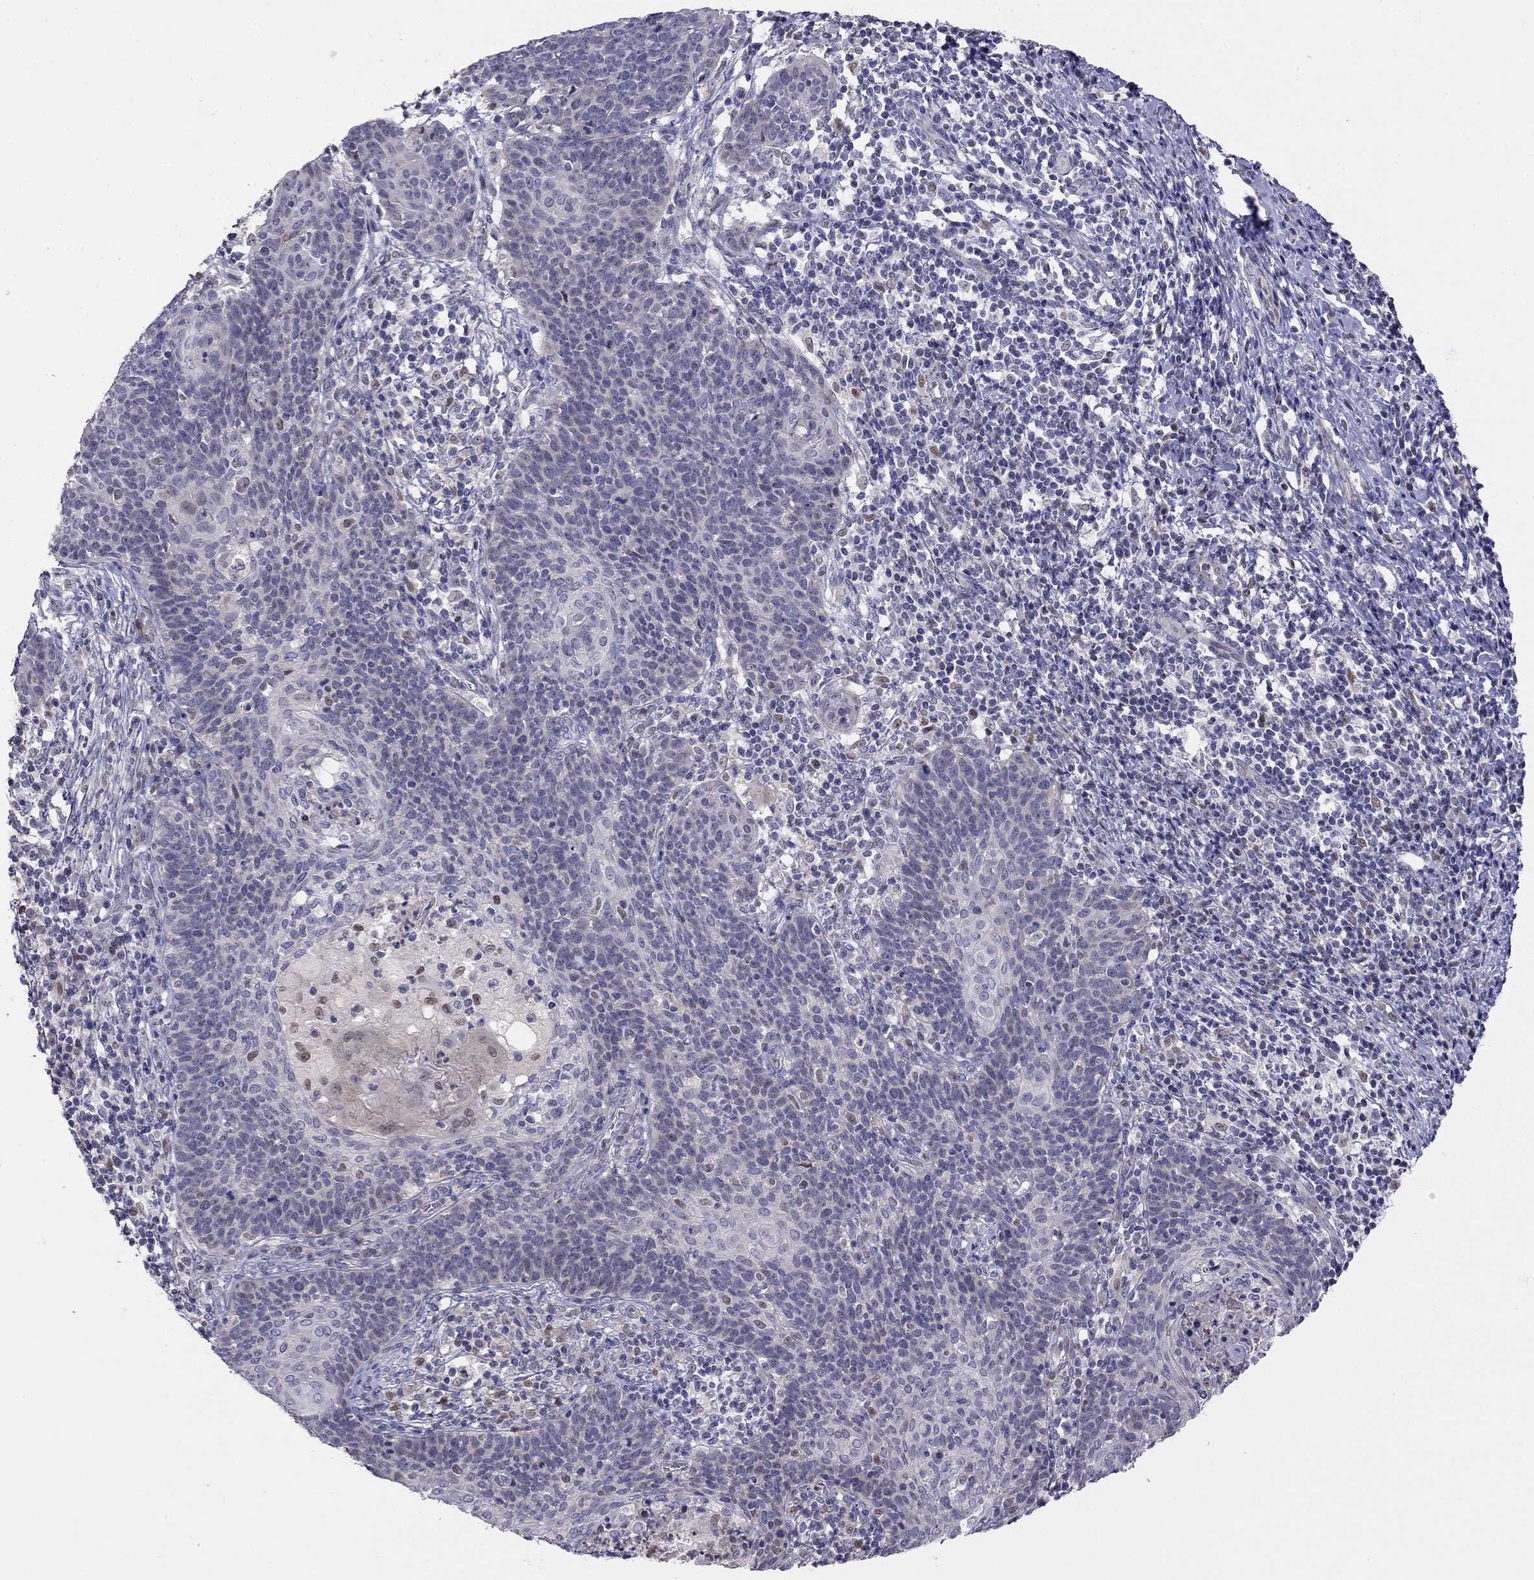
{"staining": {"intensity": "negative", "quantity": "none", "location": "none"}, "tissue": "cervical cancer", "cell_type": "Tumor cells", "image_type": "cancer", "snomed": [{"axis": "morphology", "description": "Squamous cell carcinoma, NOS"}, {"axis": "topography", "description": "Cervix"}], "caption": "Immunohistochemistry (IHC) of human squamous cell carcinoma (cervical) shows no staining in tumor cells.", "gene": "LRRC39", "patient": {"sex": "female", "age": 39}}